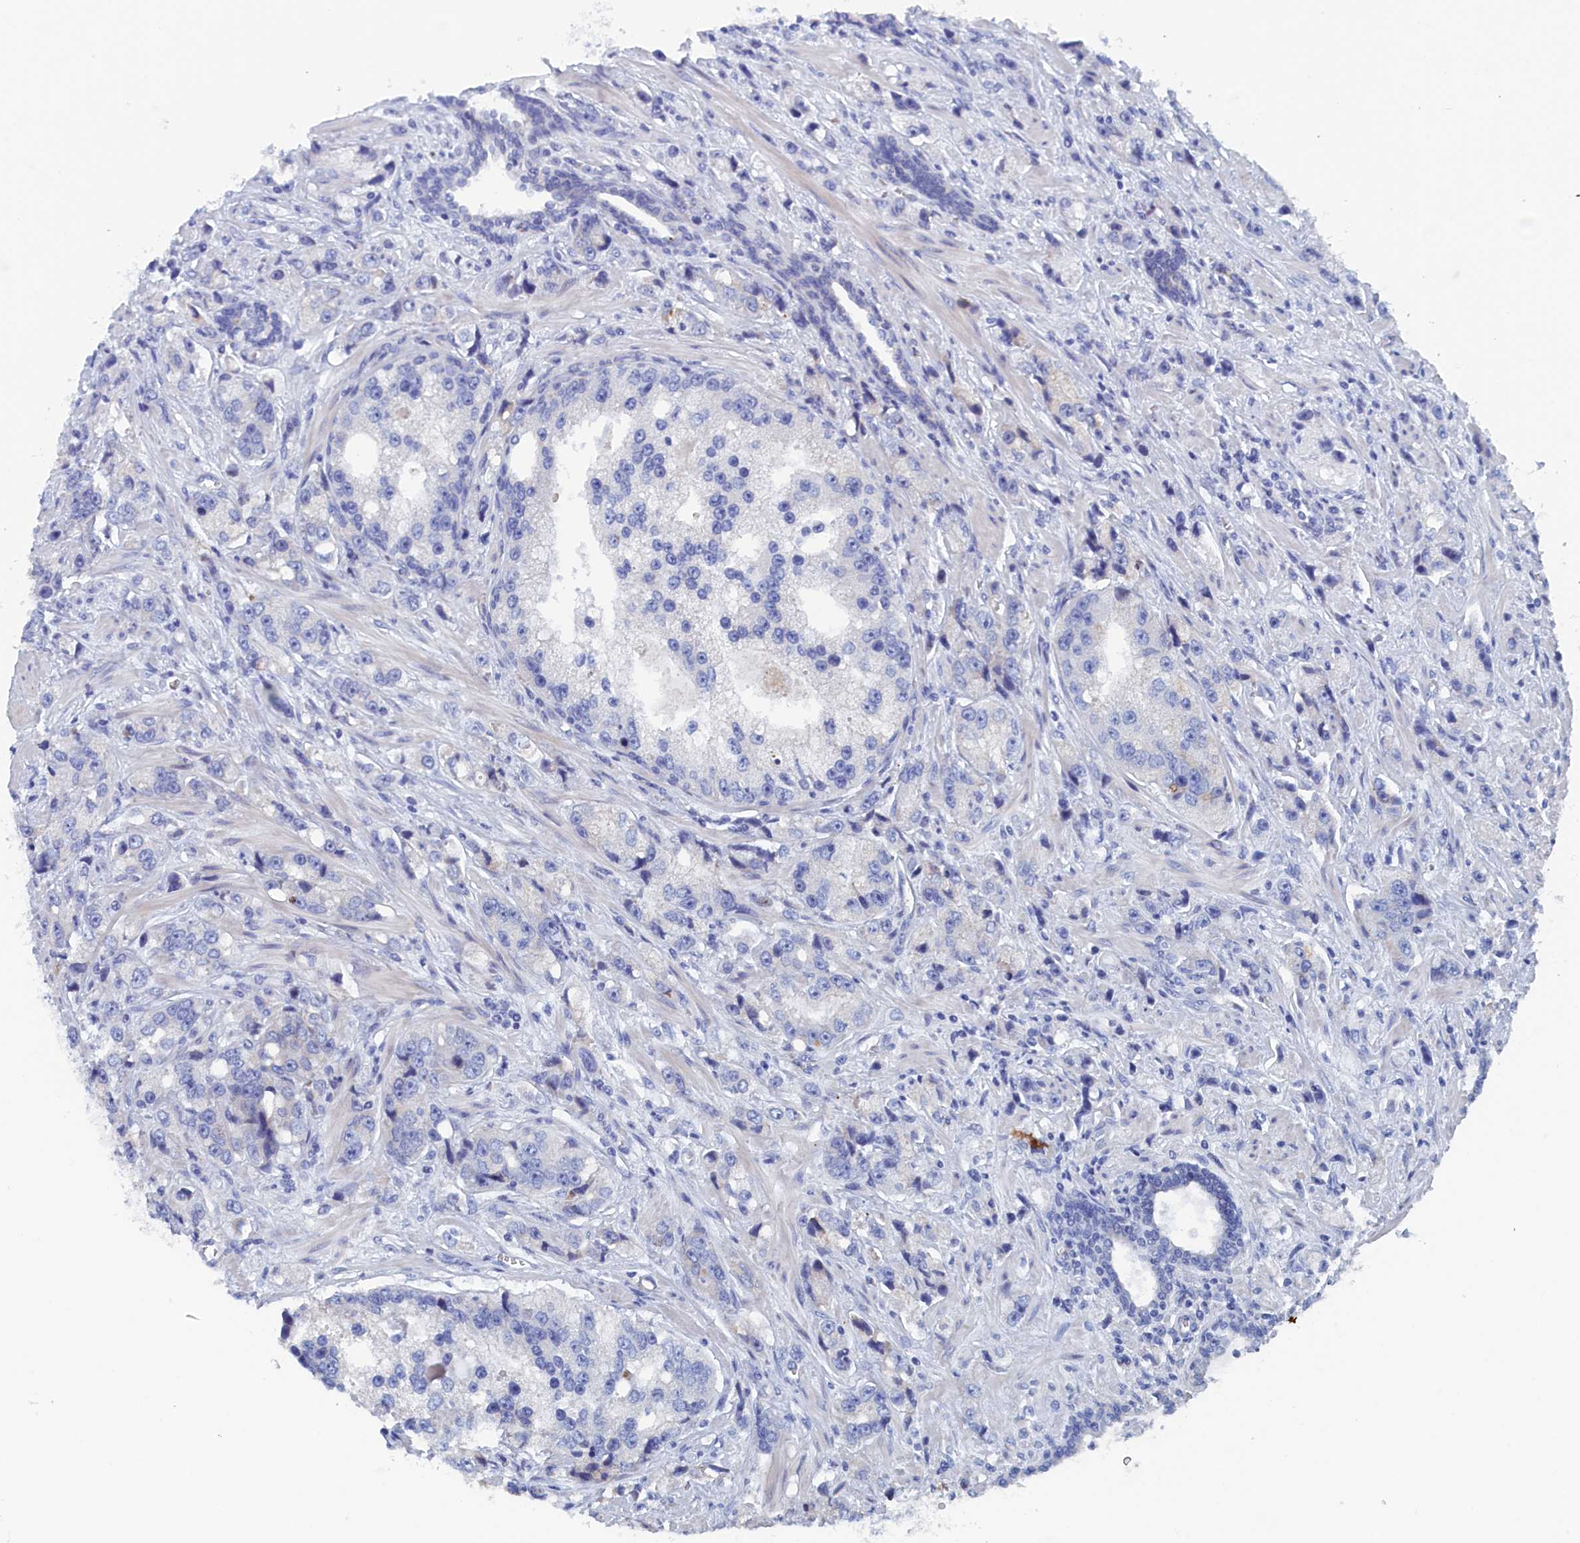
{"staining": {"intensity": "negative", "quantity": "none", "location": "none"}, "tissue": "prostate cancer", "cell_type": "Tumor cells", "image_type": "cancer", "snomed": [{"axis": "morphology", "description": "Adenocarcinoma, High grade"}, {"axis": "topography", "description": "Prostate"}], "caption": "Image shows no significant protein staining in tumor cells of high-grade adenocarcinoma (prostate).", "gene": "COG7", "patient": {"sex": "male", "age": 74}}